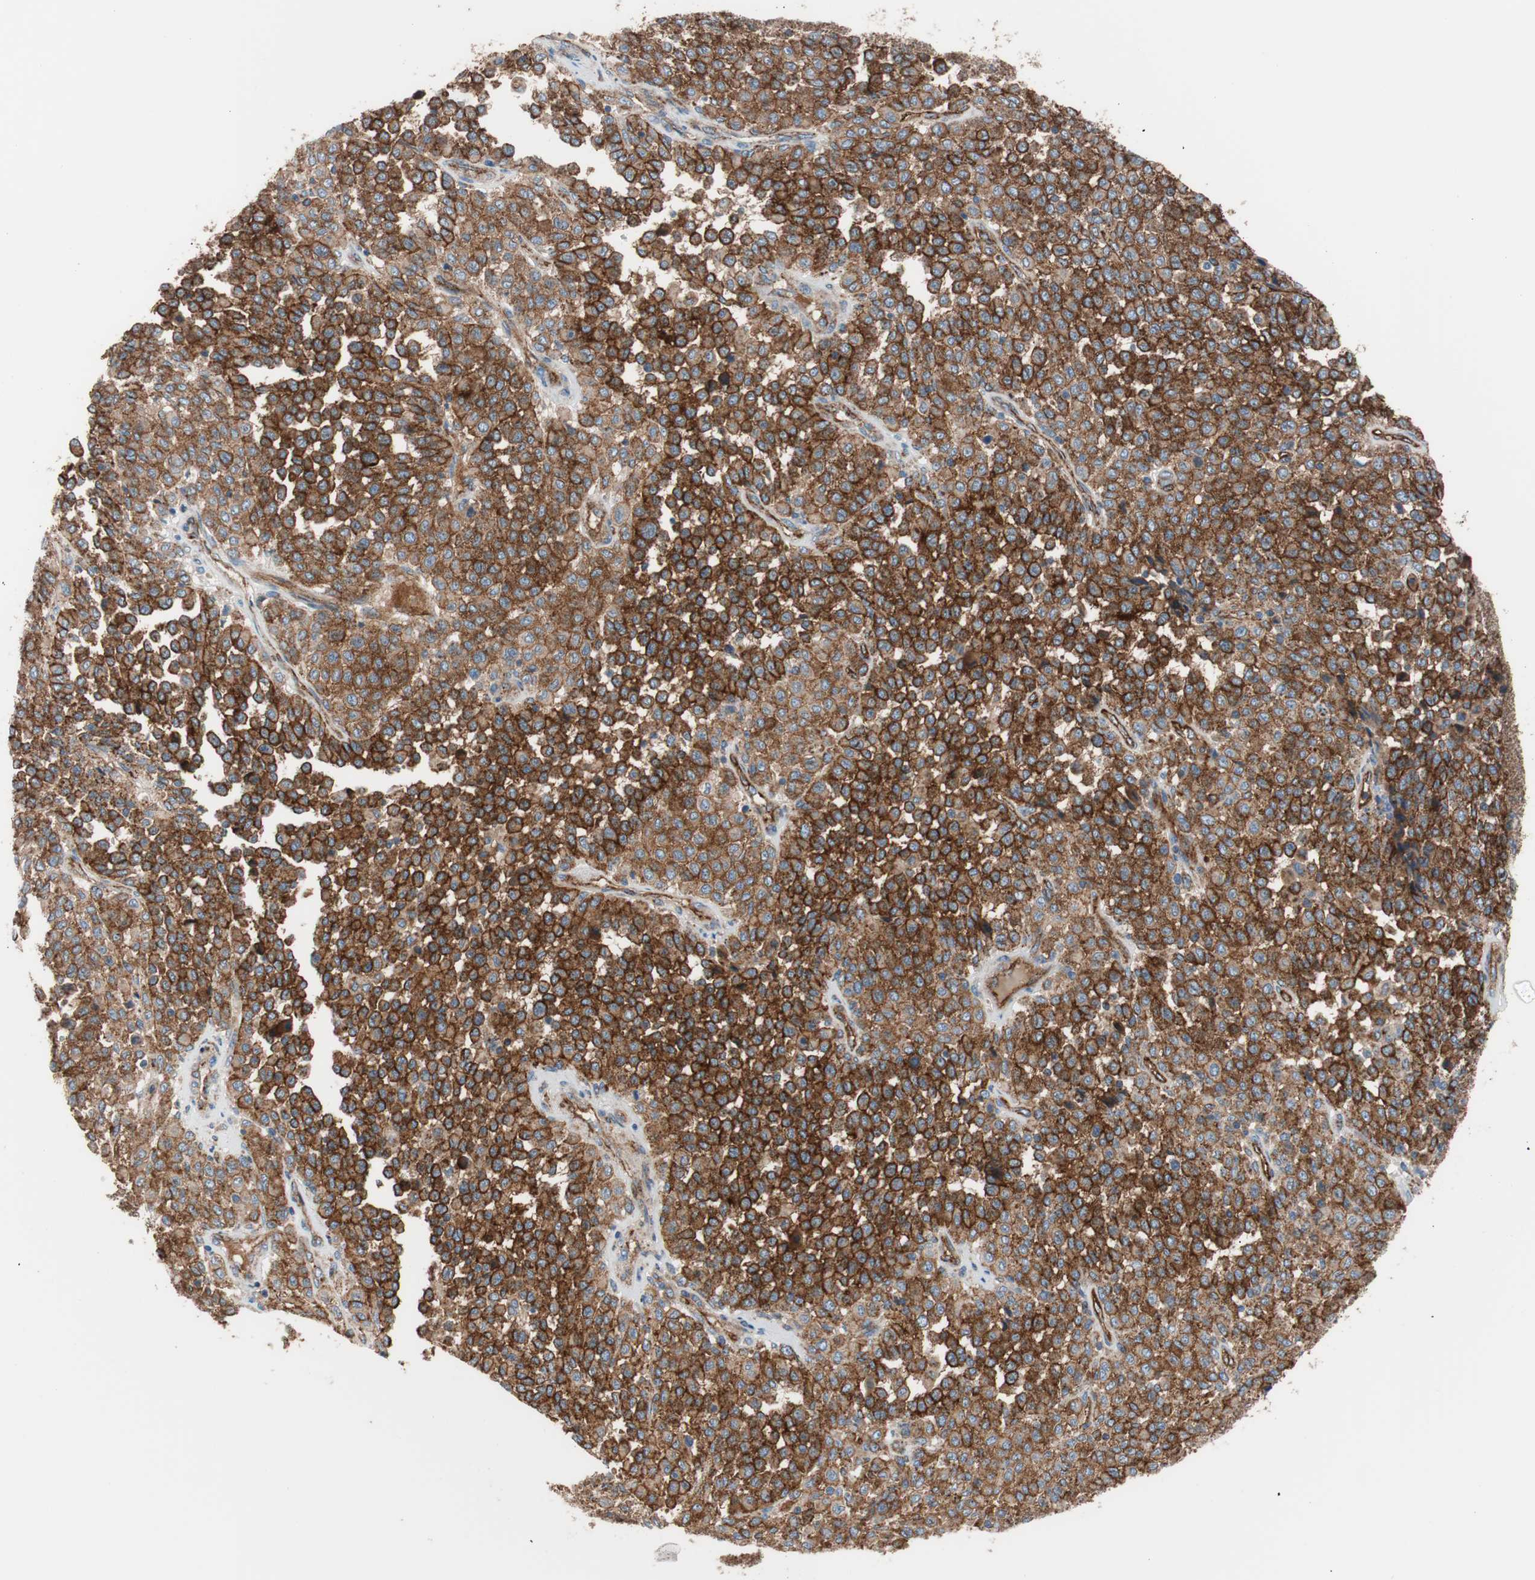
{"staining": {"intensity": "strong", "quantity": ">75%", "location": "cytoplasmic/membranous"}, "tissue": "melanoma", "cell_type": "Tumor cells", "image_type": "cancer", "snomed": [{"axis": "morphology", "description": "Malignant melanoma, Metastatic site"}, {"axis": "topography", "description": "Pancreas"}], "caption": "Strong cytoplasmic/membranous protein positivity is appreciated in about >75% of tumor cells in melanoma. (IHC, brightfield microscopy, high magnification).", "gene": "FLOT2", "patient": {"sex": "female", "age": 30}}